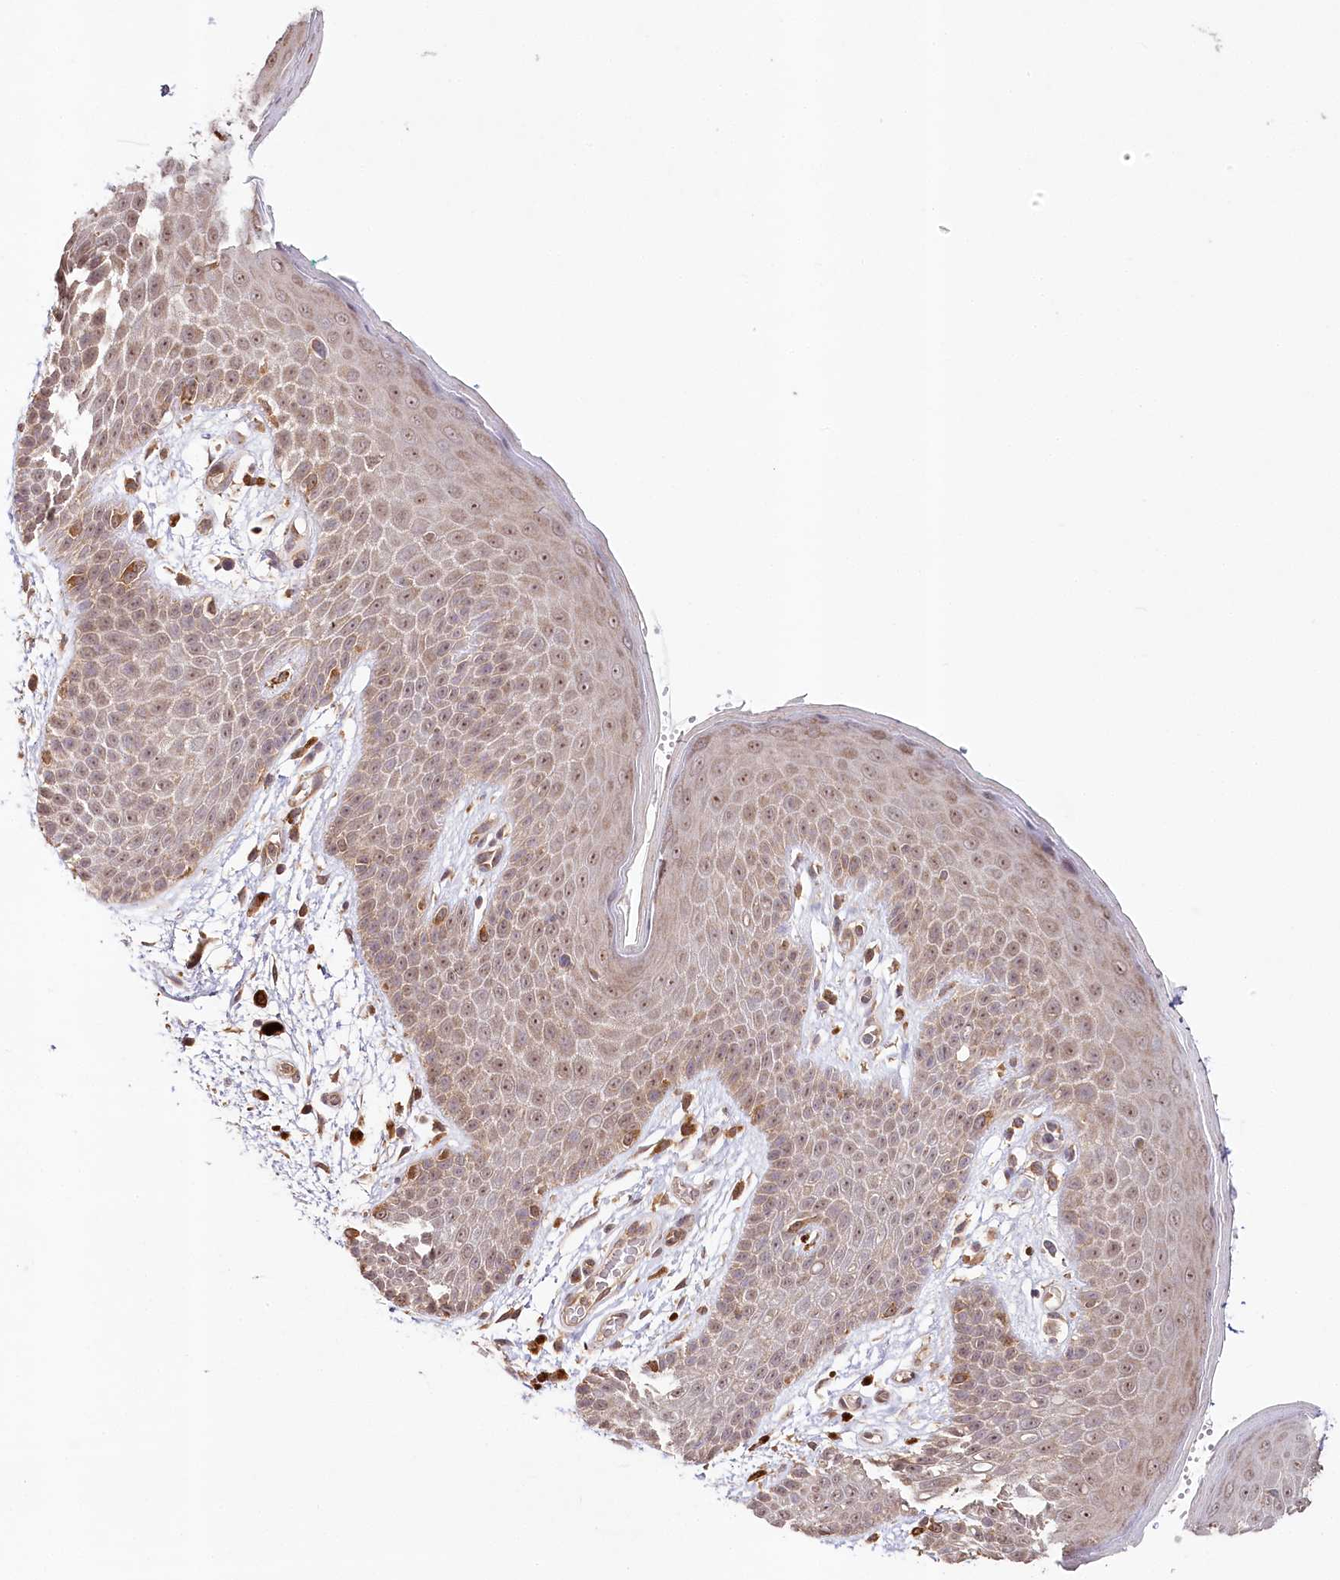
{"staining": {"intensity": "moderate", "quantity": ">75%", "location": "cytoplasmic/membranous,nuclear"}, "tissue": "skin", "cell_type": "Epidermal cells", "image_type": "normal", "snomed": [{"axis": "morphology", "description": "Normal tissue, NOS"}, {"axis": "topography", "description": "Anal"}], "caption": "Skin stained with DAB immunohistochemistry (IHC) reveals medium levels of moderate cytoplasmic/membranous,nuclear positivity in approximately >75% of epidermal cells. (IHC, brightfield microscopy, high magnification).", "gene": "DMXL1", "patient": {"sex": "male", "age": 74}}